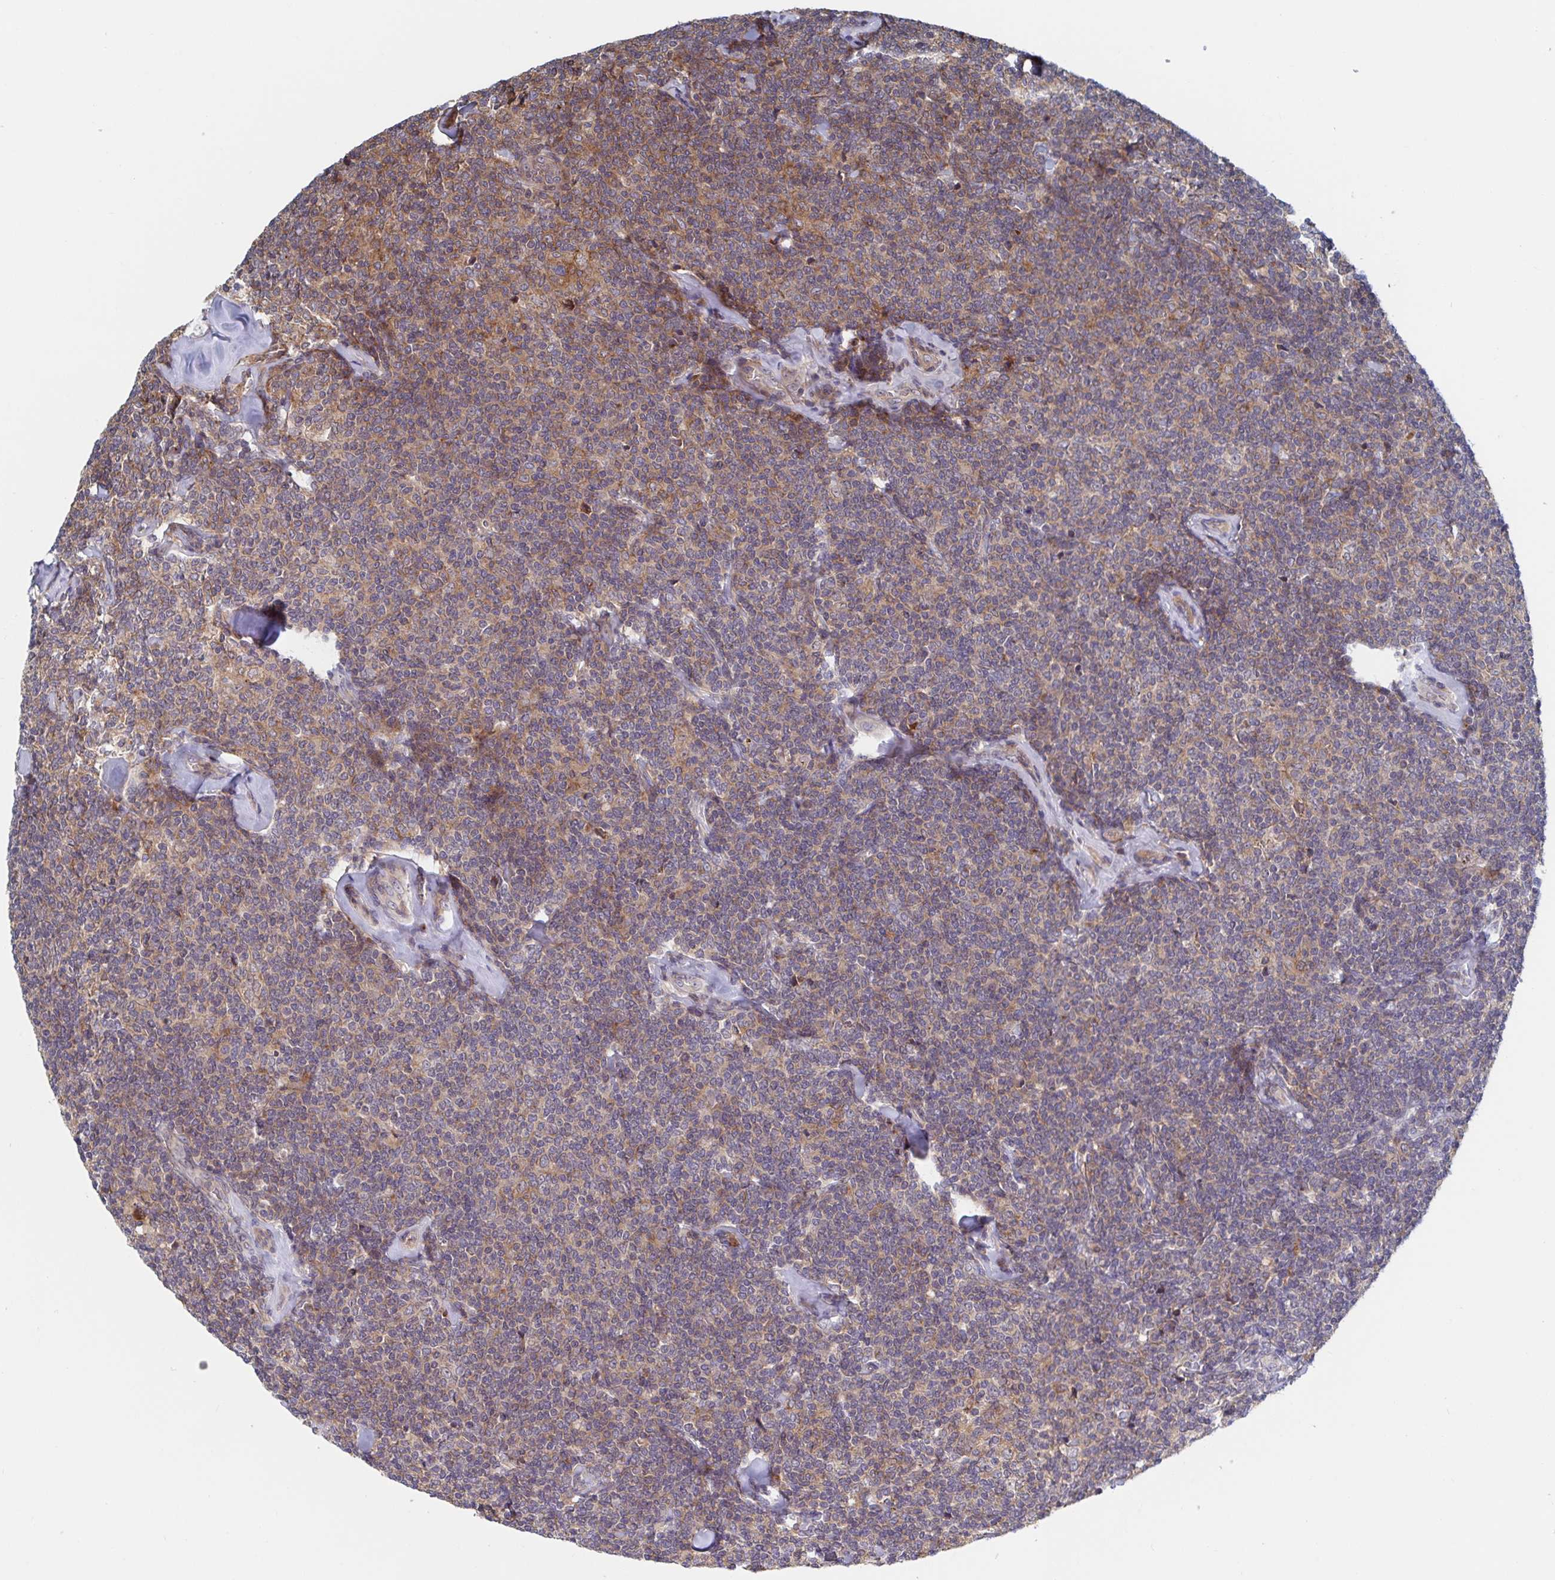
{"staining": {"intensity": "moderate", "quantity": "<25%", "location": "cytoplasmic/membranous"}, "tissue": "lymphoma", "cell_type": "Tumor cells", "image_type": "cancer", "snomed": [{"axis": "morphology", "description": "Malignant lymphoma, non-Hodgkin's type, Low grade"}, {"axis": "topography", "description": "Lymph node"}], "caption": "The histopathology image shows staining of low-grade malignant lymphoma, non-Hodgkin's type, revealing moderate cytoplasmic/membranous protein expression (brown color) within tumor cells. (DAB (3,3'-diaminobenzidine) IHC with brightfield microscopy, high magnification).", "gene": "DHRS12", "patient": {"sex": "female", "age": 56}}